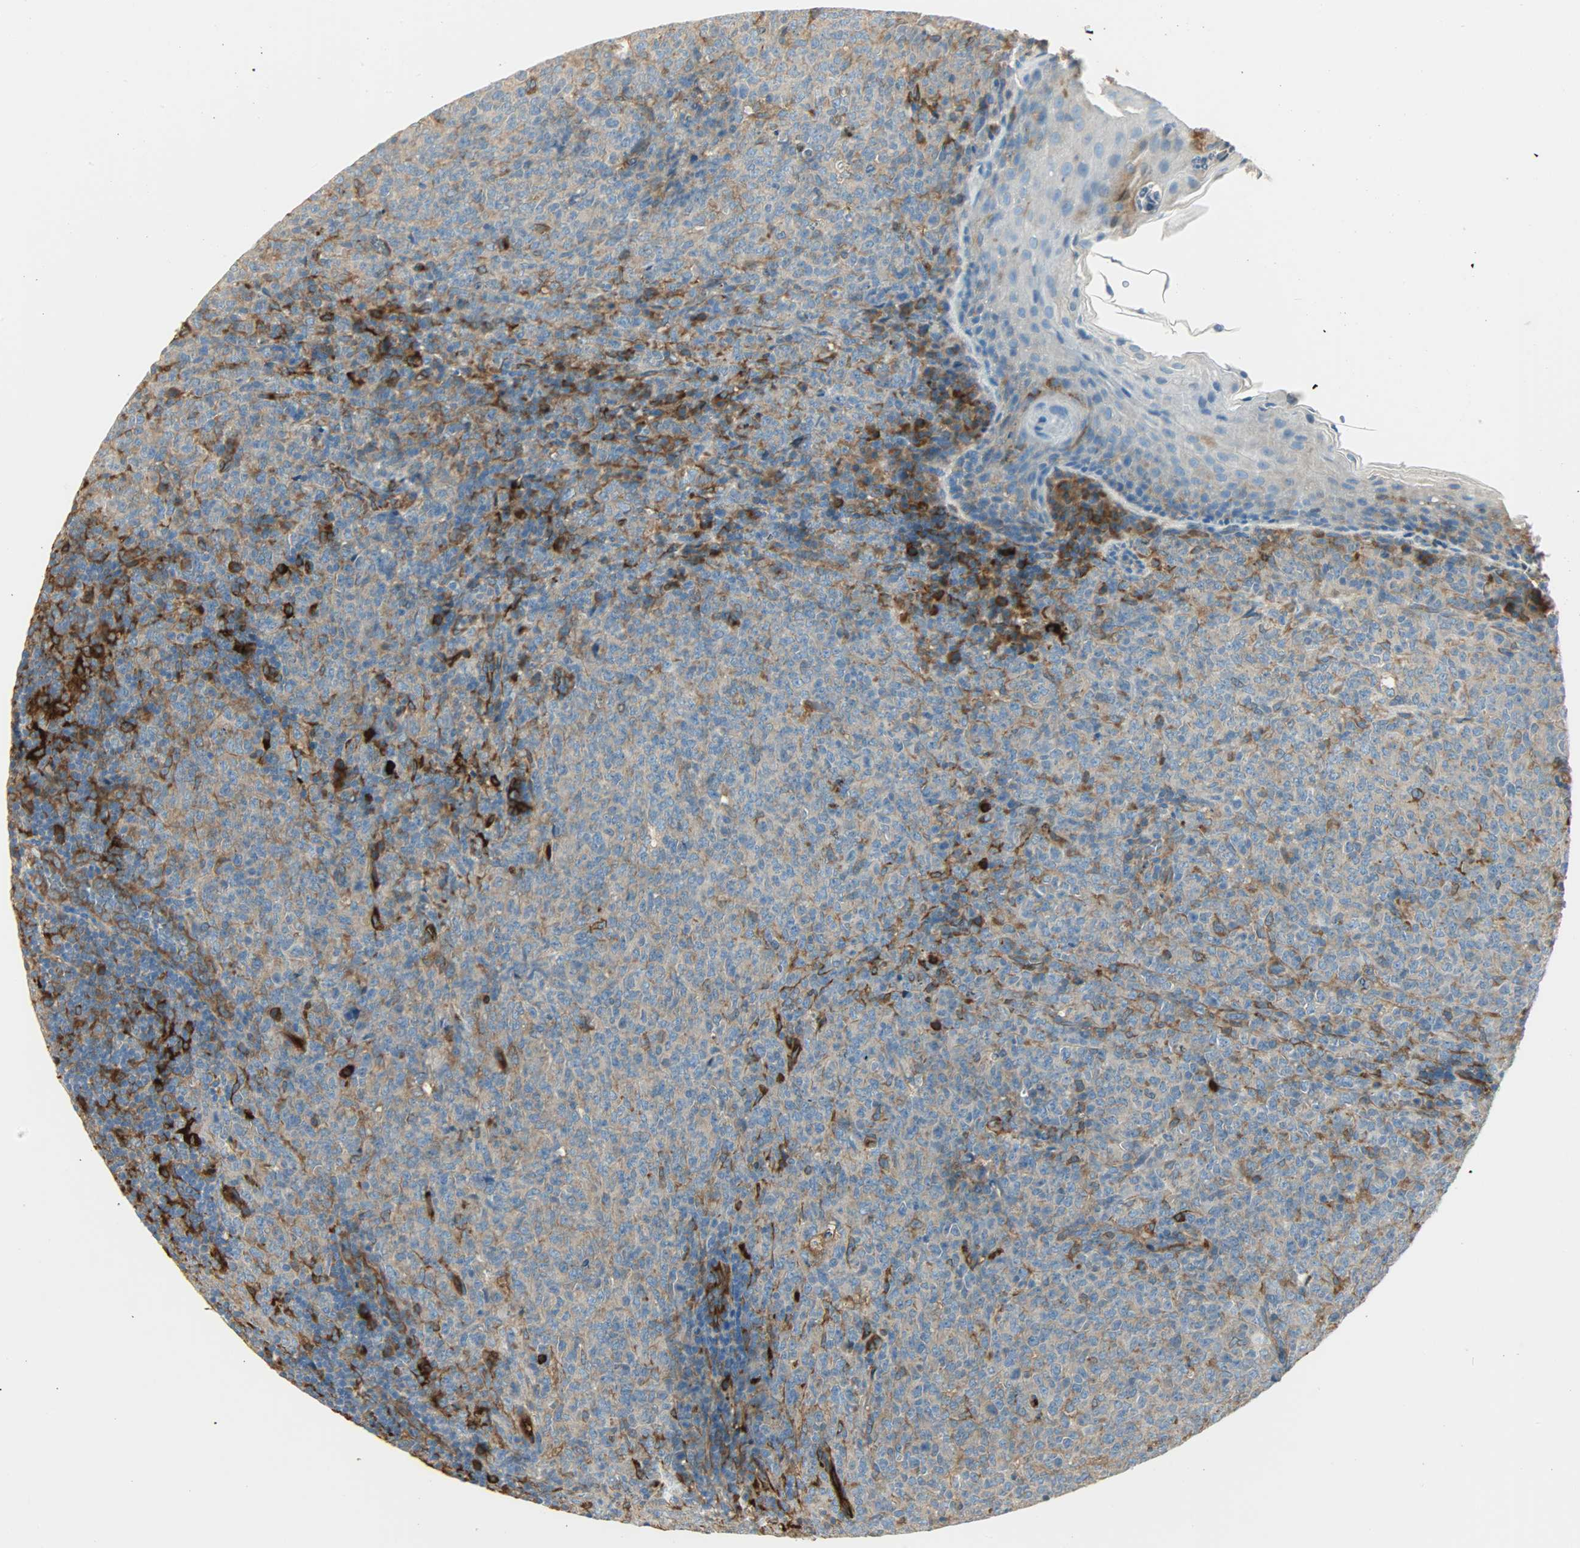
{"staining": {"intensity": "moderate", "quantity": ">75%", "location": "cytoplasmic/membranous"}, "tissue": "lymphoma", "cell_type": "Tumor cells", "image_type": "cancer", "snomed": [{"axis": "morphology", "description": "Malignant lymphoma, non-Hodgkin's type, High grade"}, {"axis": "topography", "description": "Tonsil"}], "caption": "A high-resolution micrograph shows IHC staining of lymphoma, which shows moderate cytoplasmic/membranous positivity in about >75% of tumor cells. (IHC, brightfield microscopy, high magnification).", "gene": "WARS1", "patient": {"sex": "female", "age": 36}}